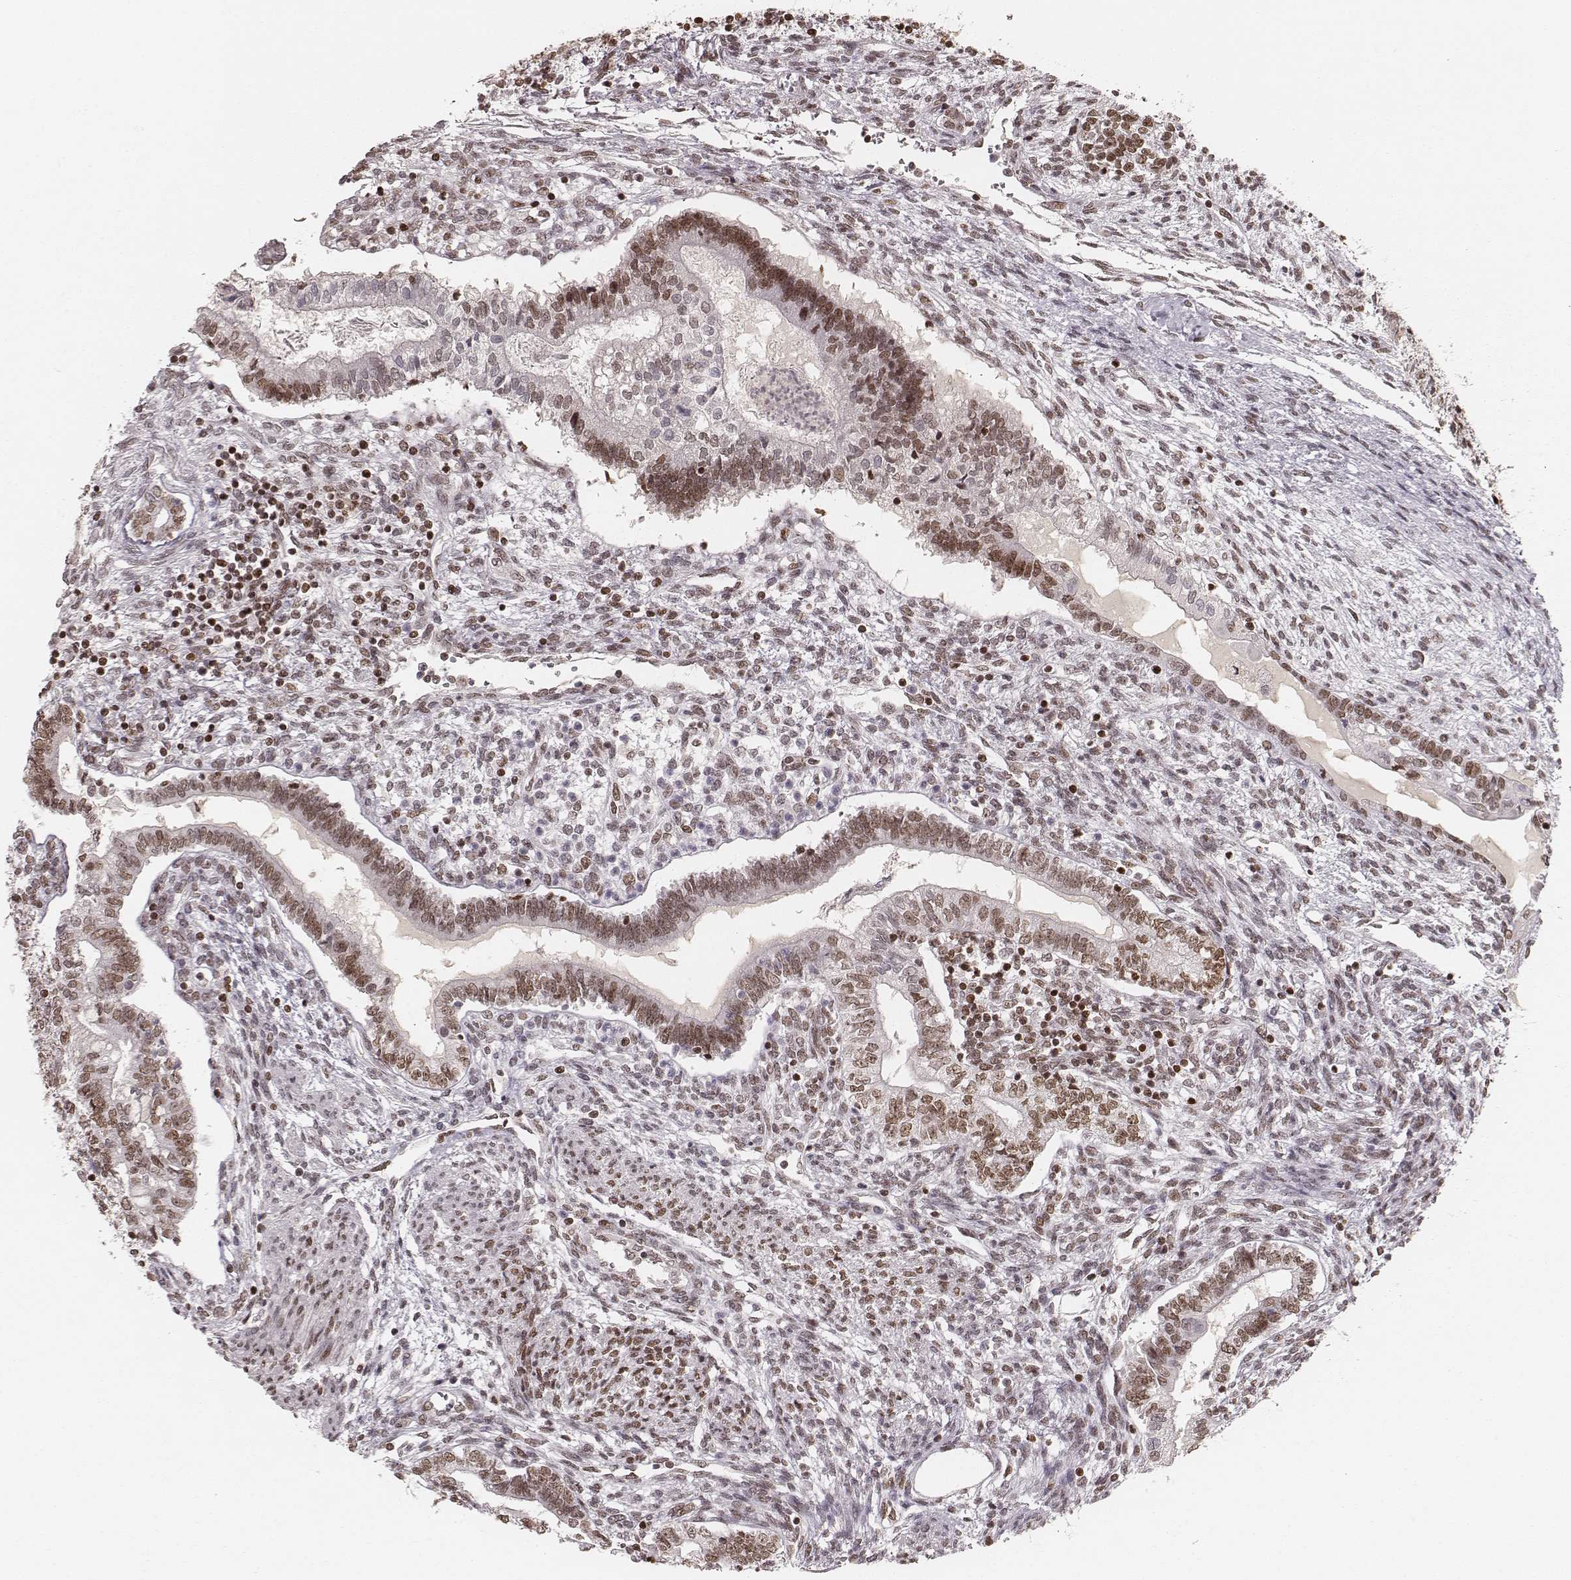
{"staining": {"intensity": "moderate", "quantity": ">75%", "location": "nuclear"}, "tissue": "testis cancer", "cell_type": "Tumor cells", "image_type": "cancer", "snomed": [{"axis": "morphology", "description": "Carcinoma, Embryonal, NOS"}, {"axis": "topography", "description": "Testis"}], "caption": "Tumor cells display moderate nuclear expression in approximately >75% of cells in testis cancer (embryonal carcinoma).", "gene": "PARP1", "patient": {"sex": "male", "age": 37}}